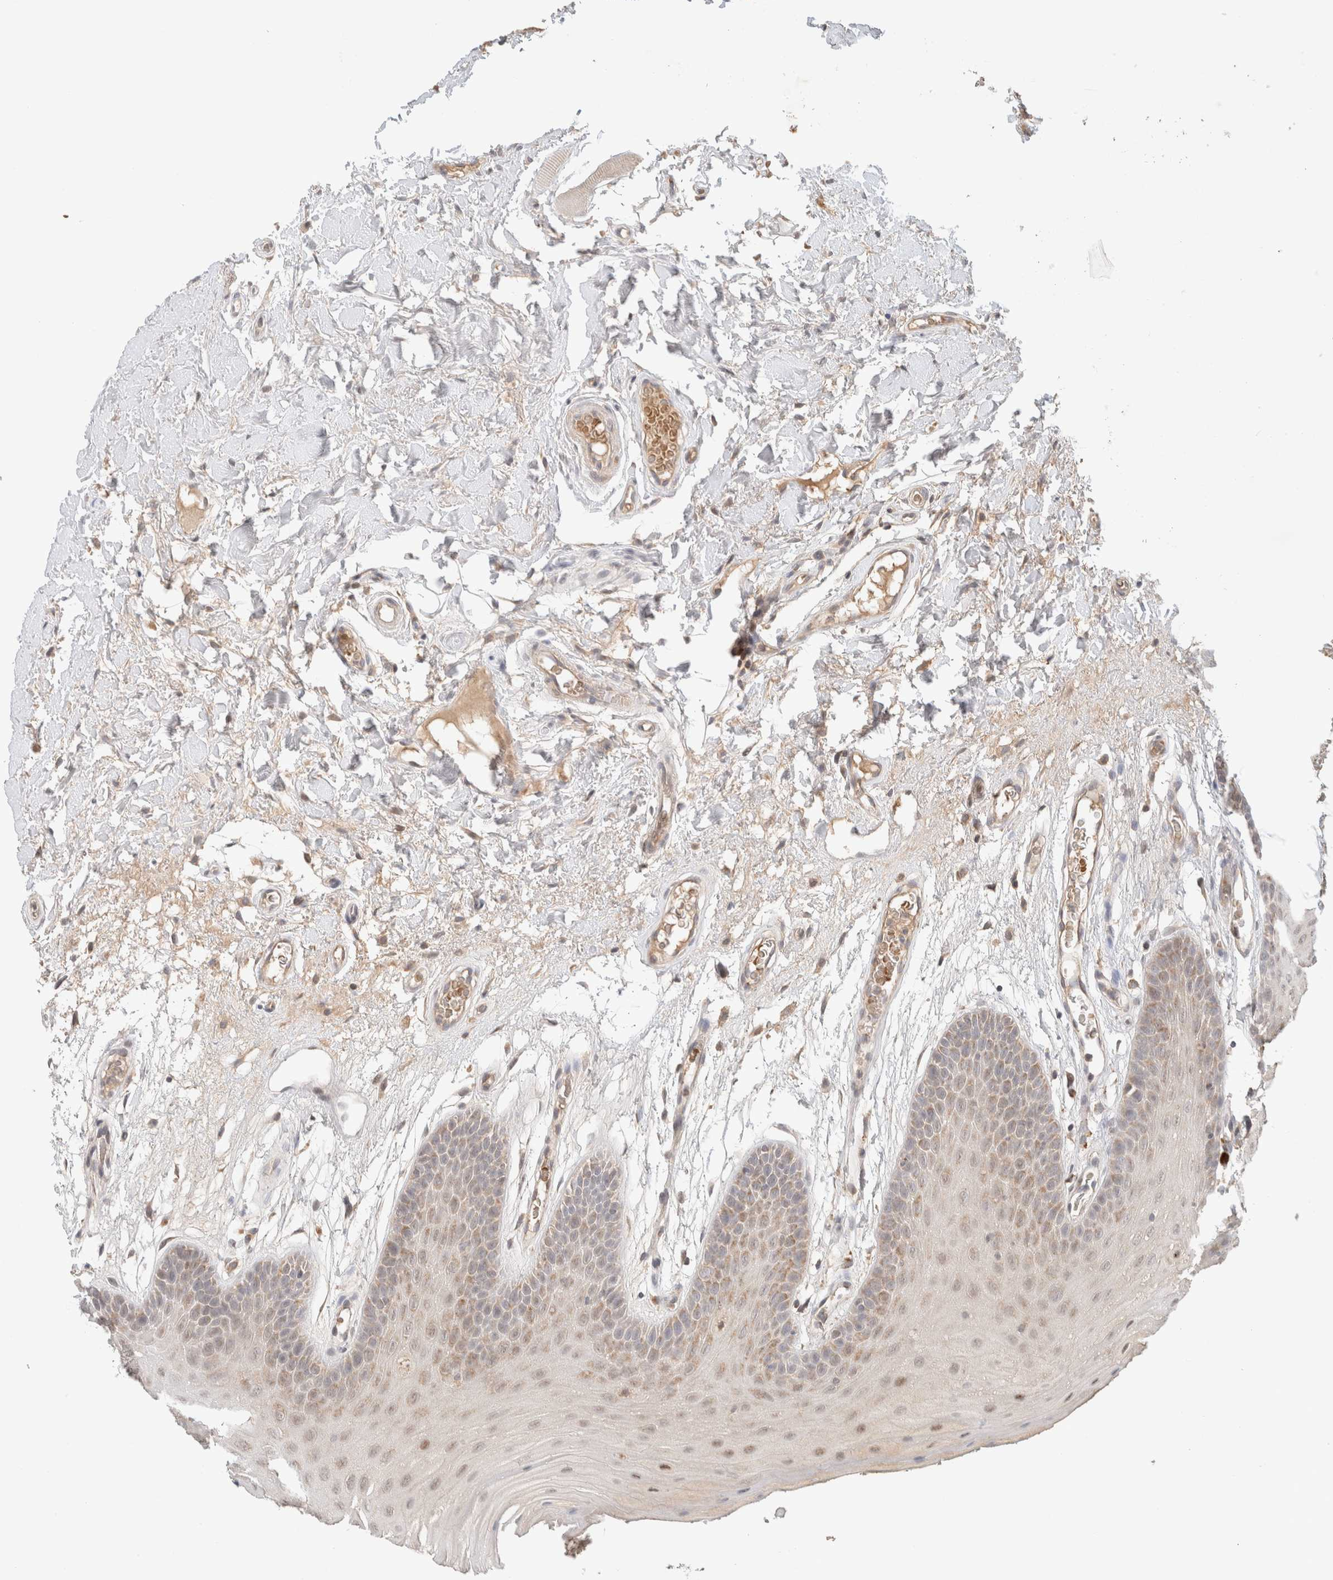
{"staining": {"intensity": "weak", "quantity": ">75%", "location": "cytoplasmic/membranous"}, "tissue": "oral mucosa", "cell_type": "Squamous epithelial cells", "image_type": "normal", "snomed": [{"axis": "morphology", "description": "Normal tissue, NOS"}, {"axis": "morphology", "description": "Squamous cell carcinoma, NOS"}, {"axis": "topography", "description": "Oral tissue"}, {"axis": "topography", "description": "Head-Neck"}], "caption": "Squamous epithelial cells exhibit weak cytoplasmic/membranous positivity in approximately >75% of cells in unremarkable oral mucosa.", "gene": "MRM3", "patient": {"sex": "male", "age": 71}}